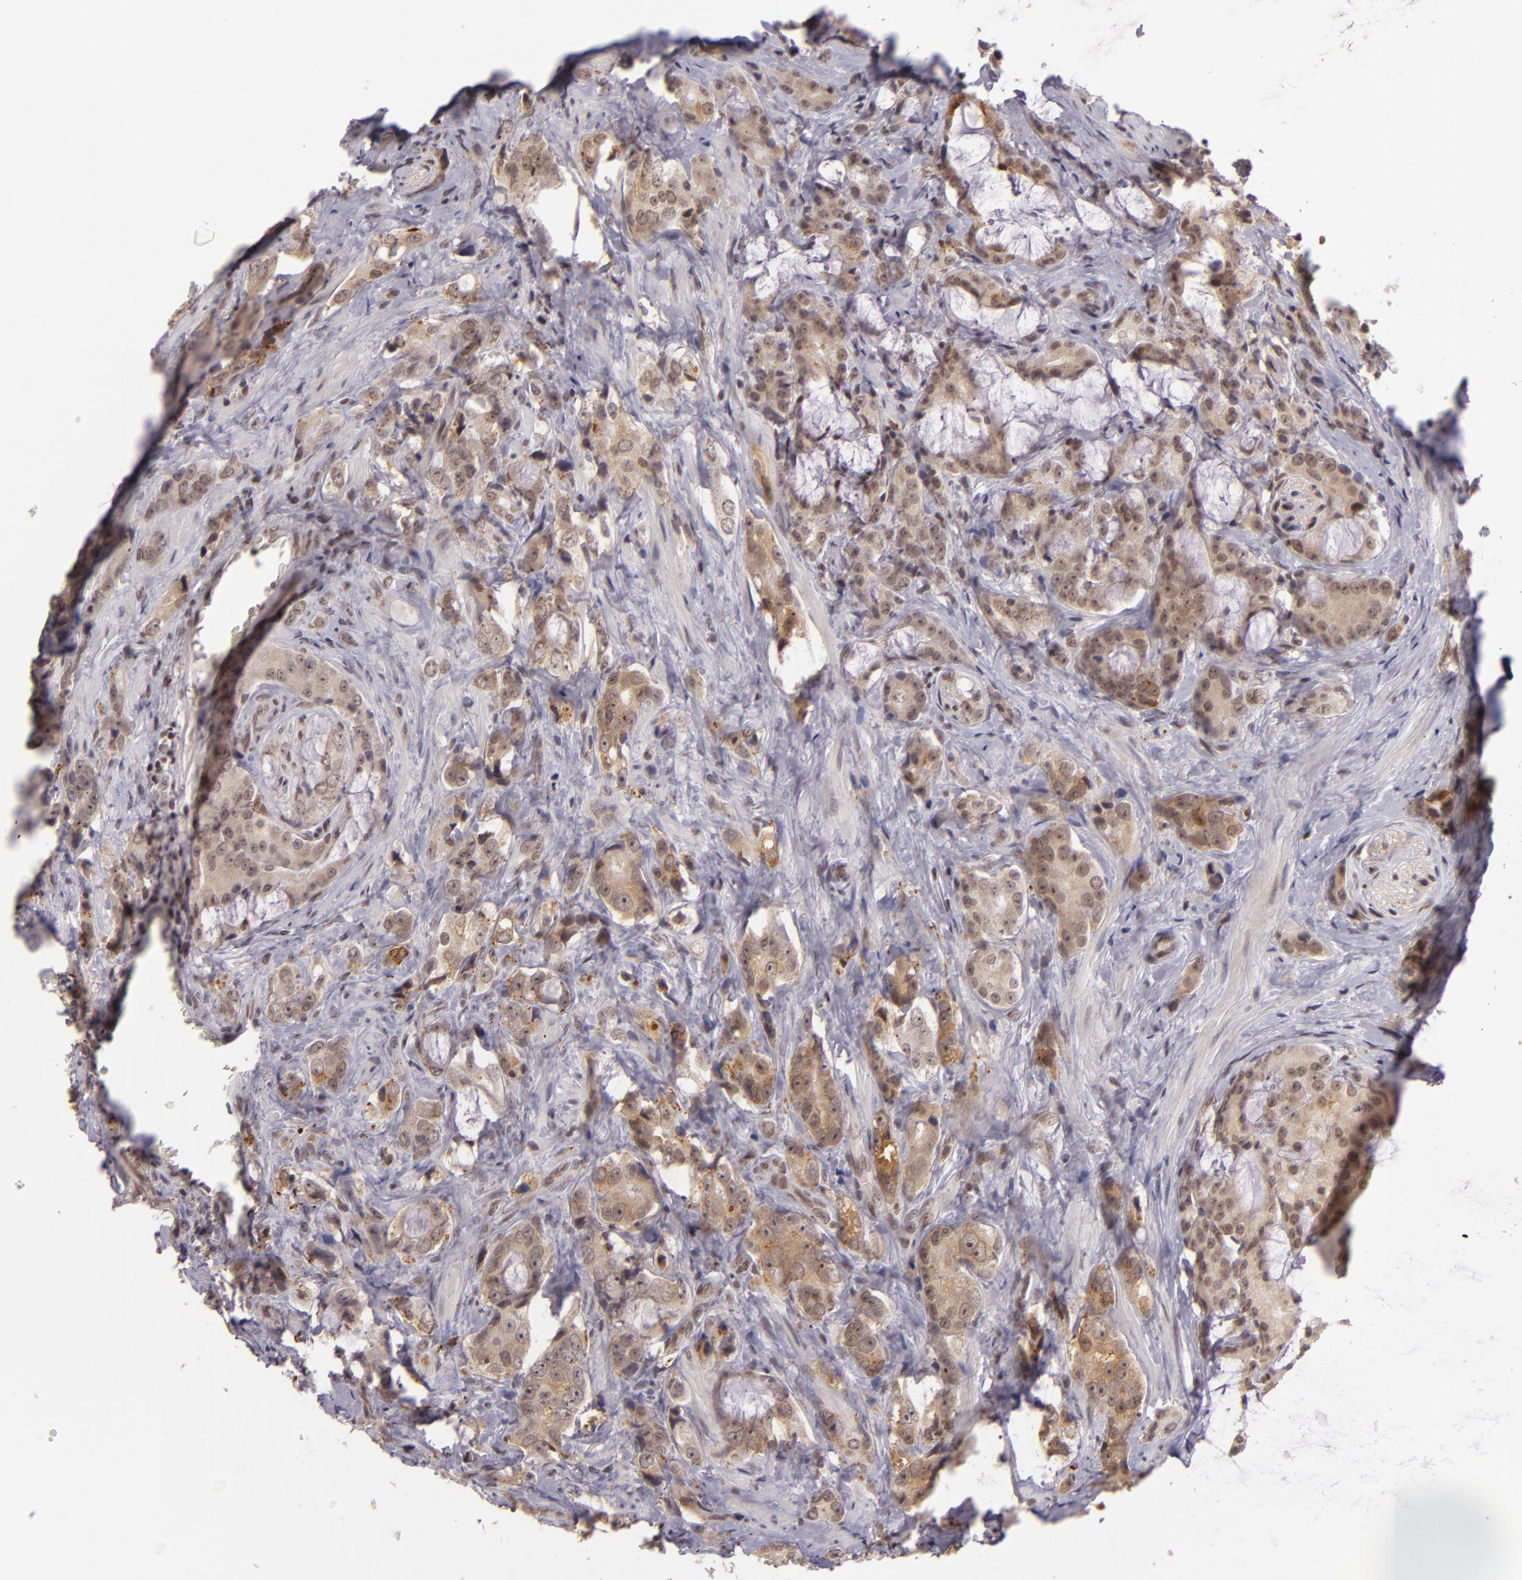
{"staining": {"intensity": "moderate", "quantity": ">75%", "location": "cytoplasmic/membranous,nuclear"}, "tissue": "prostate cancer", "cell_type": "Tumor cells", "image_type": "cancer", "snomed": [{"axis": "morphology", "description": "Adenocarcinoma, Medium grade"}, {"axis": "topography", "description": "Prostate"}], "caption": "Human prostate cancer stained with a protein marker displays moderate staining in tumor cells.", "gene": "ZFX", "patient": {"sex": "male", "age": 70}}